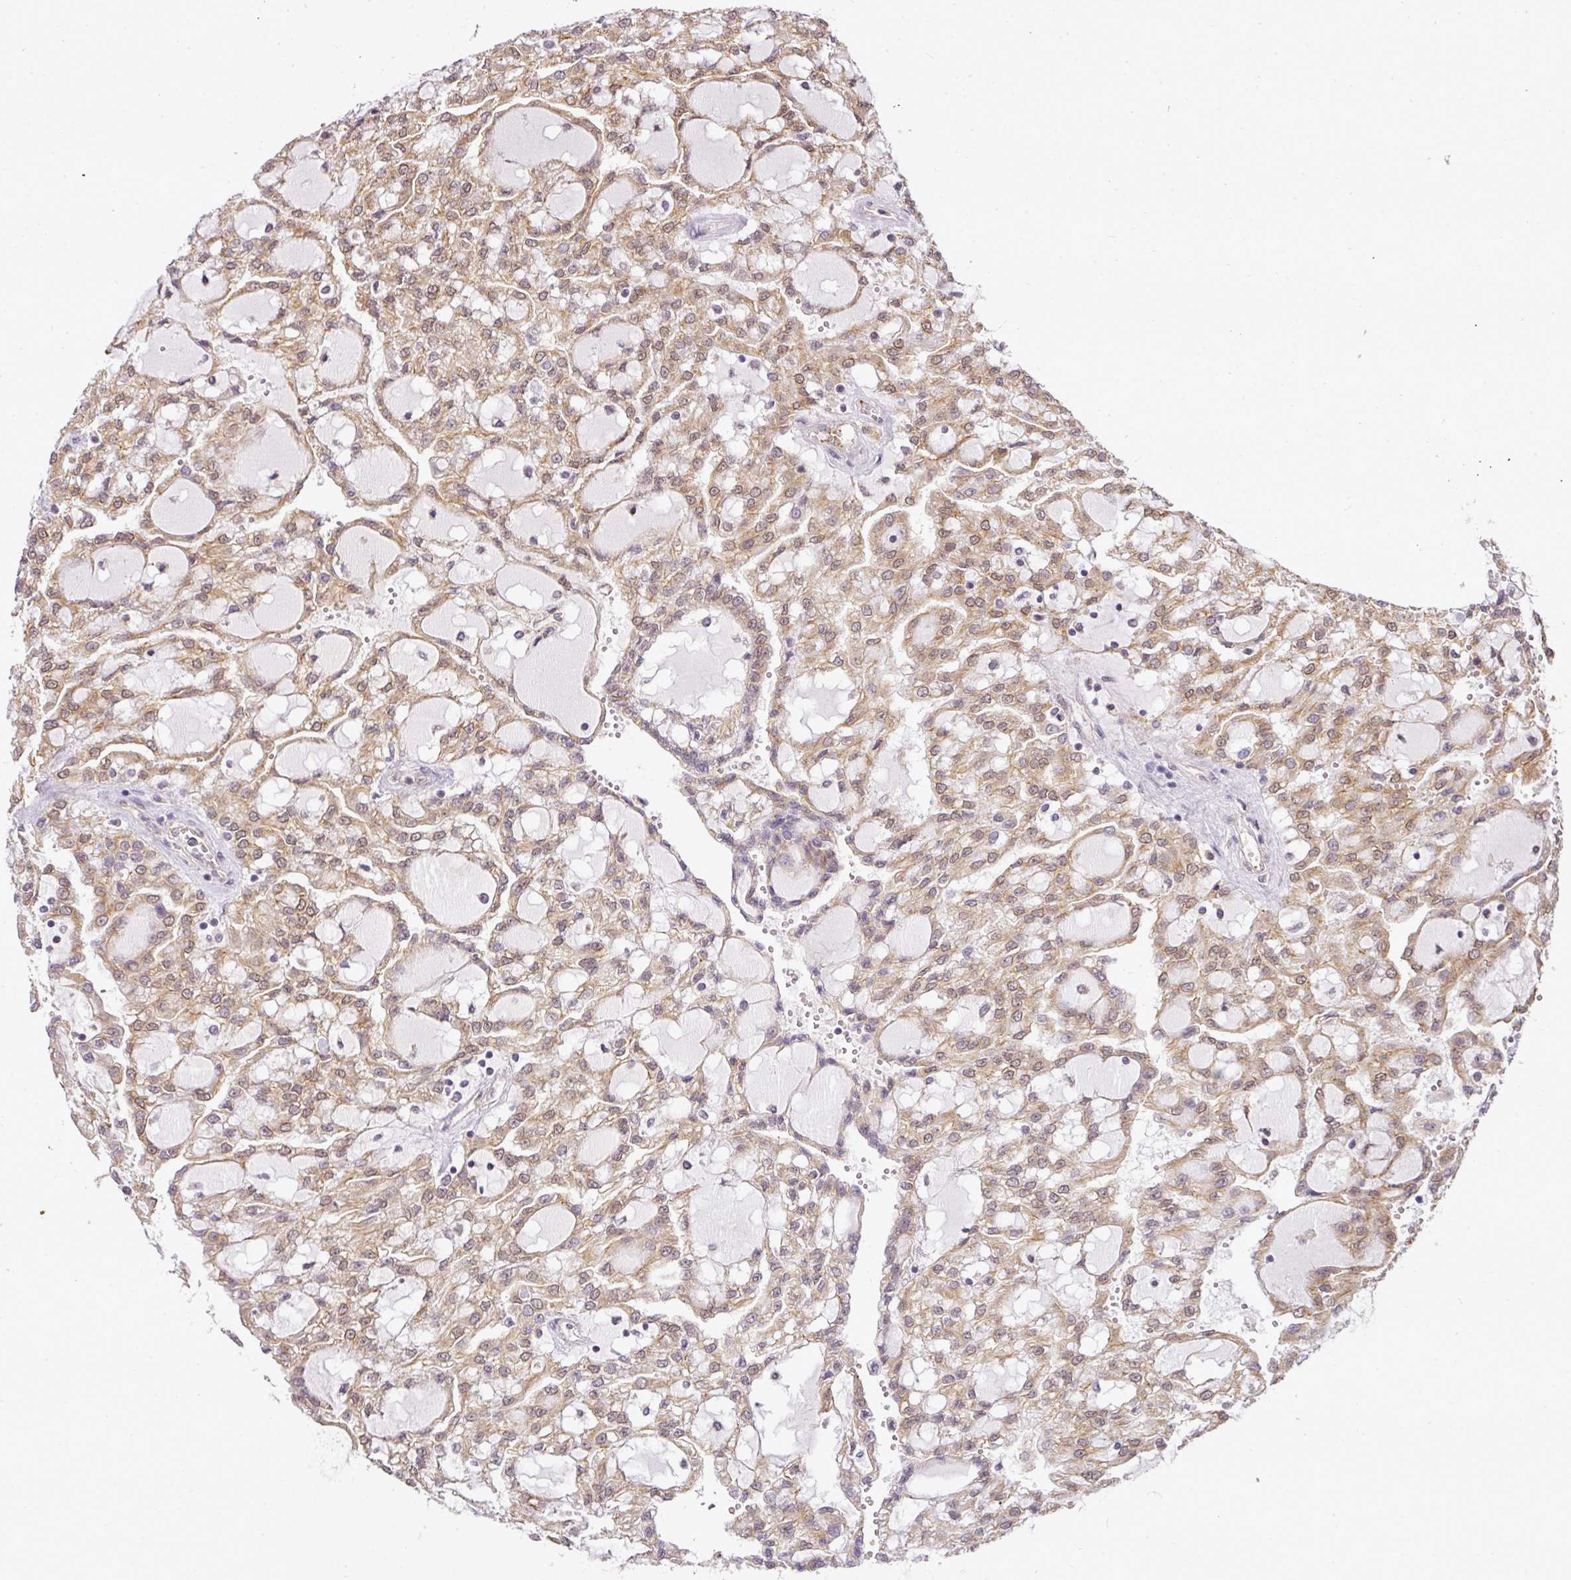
{"staining": {"intensity": "moderate", "quantity": ">75%", "location": "cytoplasmic/membranous,nuclear"}, "tissue": "renal cancer", "cell_type": "Tumor cells", "image_type": "cancer", "snomed": [{"axis": "morphology", "description": "Adenocarcinoma, NOS"}, {"axis": "topography", "description": "Kidney"}], "caption": "Immunohistochemical staining of renal cancer (adenocarcinoma) demonstrates moderate cytoplasmic/membranous and nuclear protein staining in about >75% of tumor cells.", "gene": "C1orf226", "patient": {"sex": "male", "age": 63}}